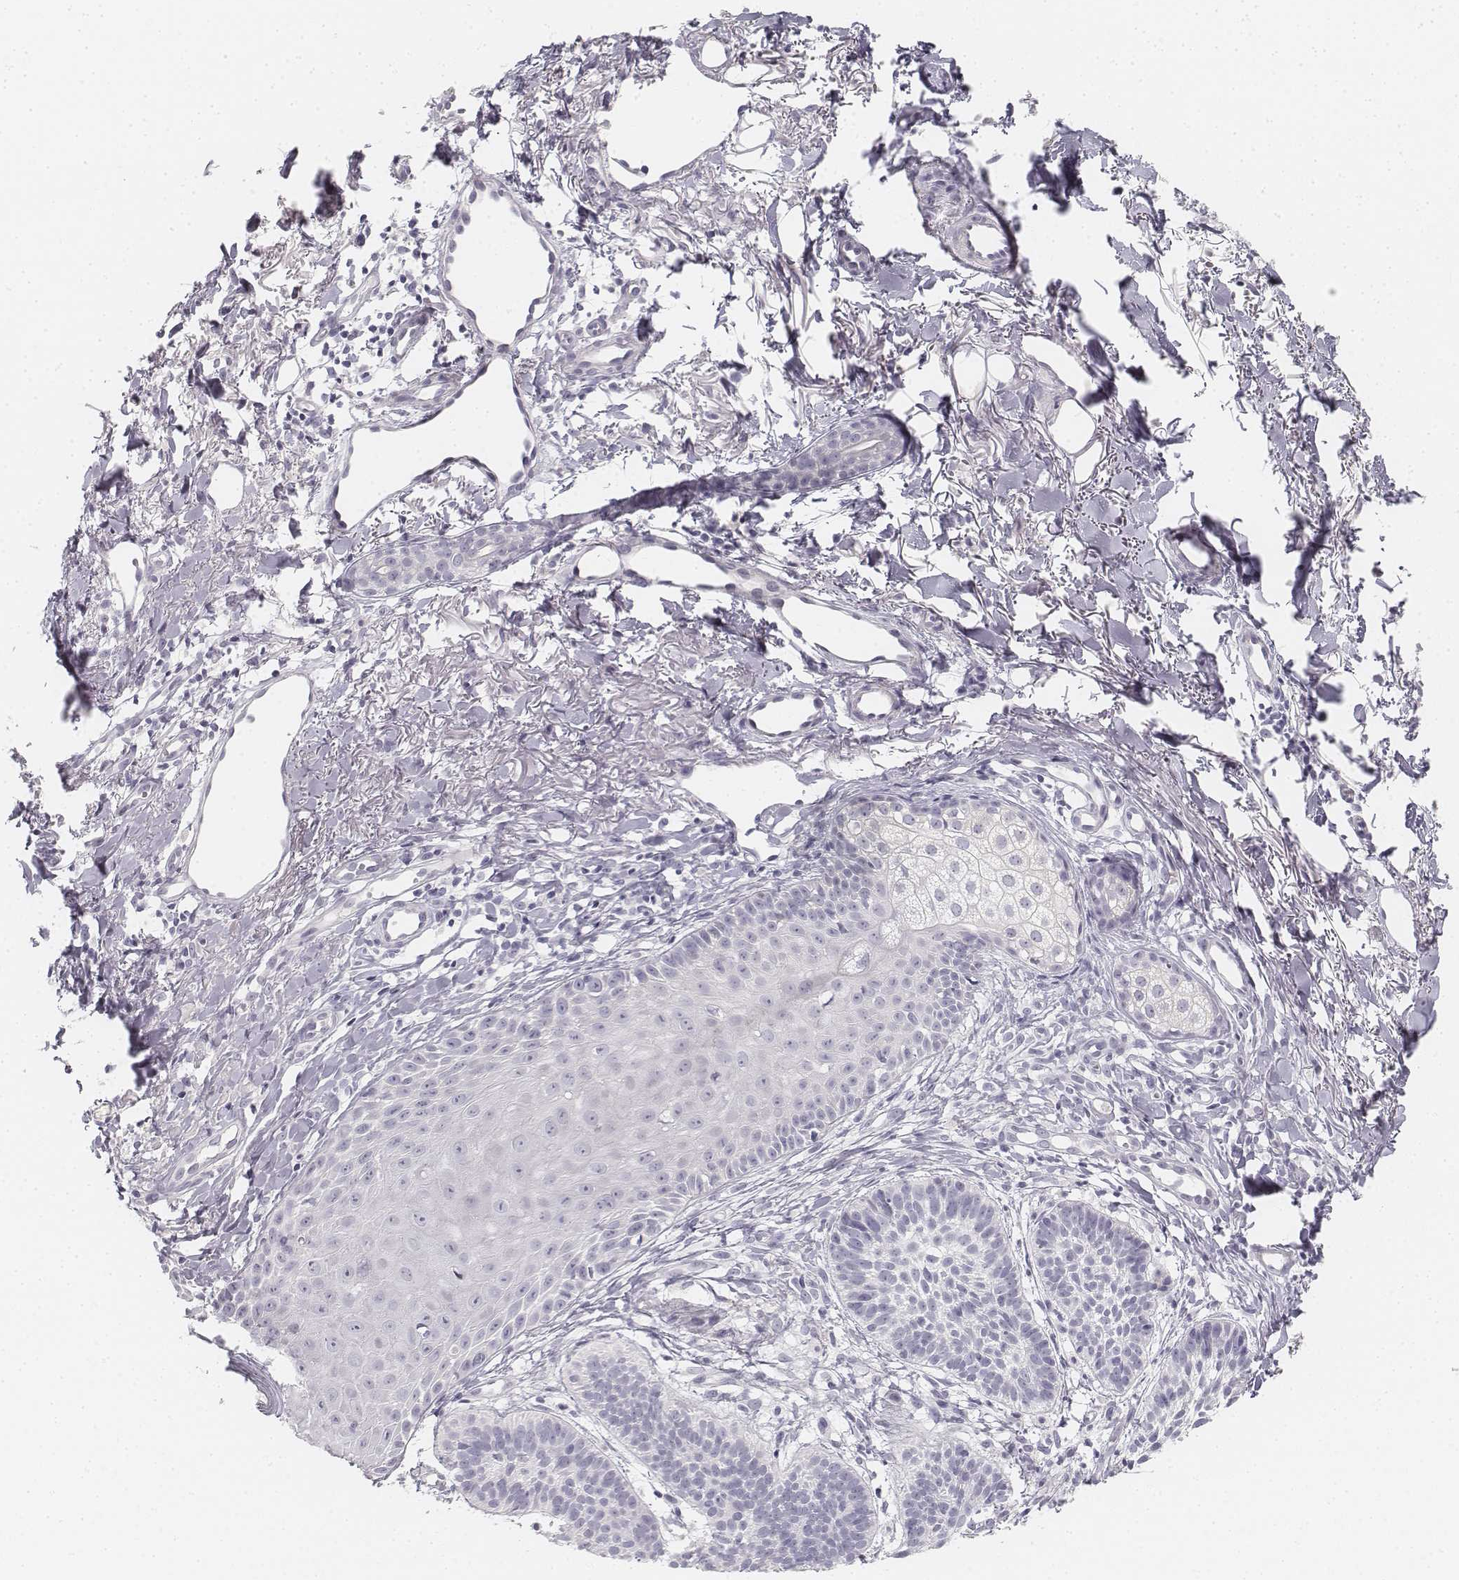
{"staining": {"intensity": "negative", "quantity": "none", "location": "none"}, "tissue": "skin cancer", "cell_type": "Tumor cells", "image_type": "cancer", "snomed": [{"axis": "morphology", "description": "Basal cell carcinoma"}, {"axis": "topography", "description": "Skin"}], "caption": "Image shows no significant protein staining in tumor cells of skin cancer (basal cell carcinoma).", "gene": "DSG4", "patient": {"sex": "male", "age": 72}}